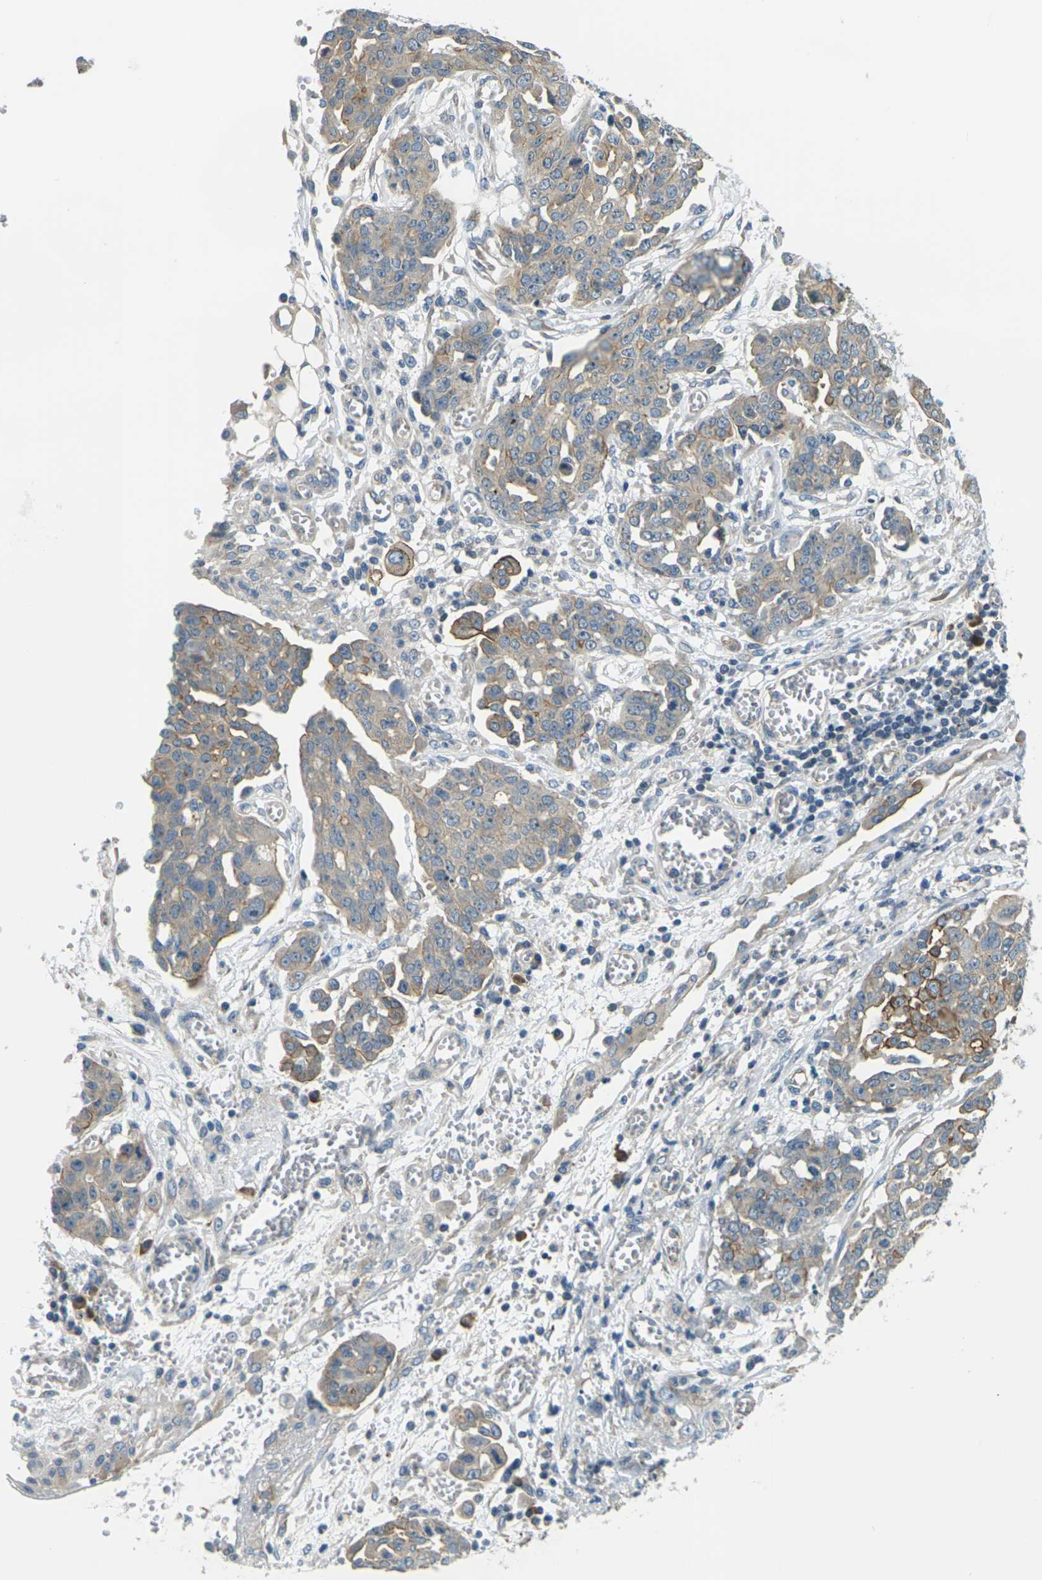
{"staining": {"intensity": "weak", "quantity": ">75%", "location": "cytoplasmic/membranous"}, "tissue": "ovarian cancer", "cell_type": "Tumor cells", "image_type": "cancer", "snomed": [{"axis": "morphology", "description": "Cystadenocarcinoma, serous, NOS"}, {"axis": "topography", "description": "Soft tissue"}, {"axis": "topography", "description": "Ovary"}], "caption": "This is a micrograph of IHC staining of ovarian serous cystadenocarcinoma, which shows weak staining in the cytoplasmic/membranous of tumor cells.", "gene": "SLC13A3", "patient": {"sex": "female", "age": 57}}